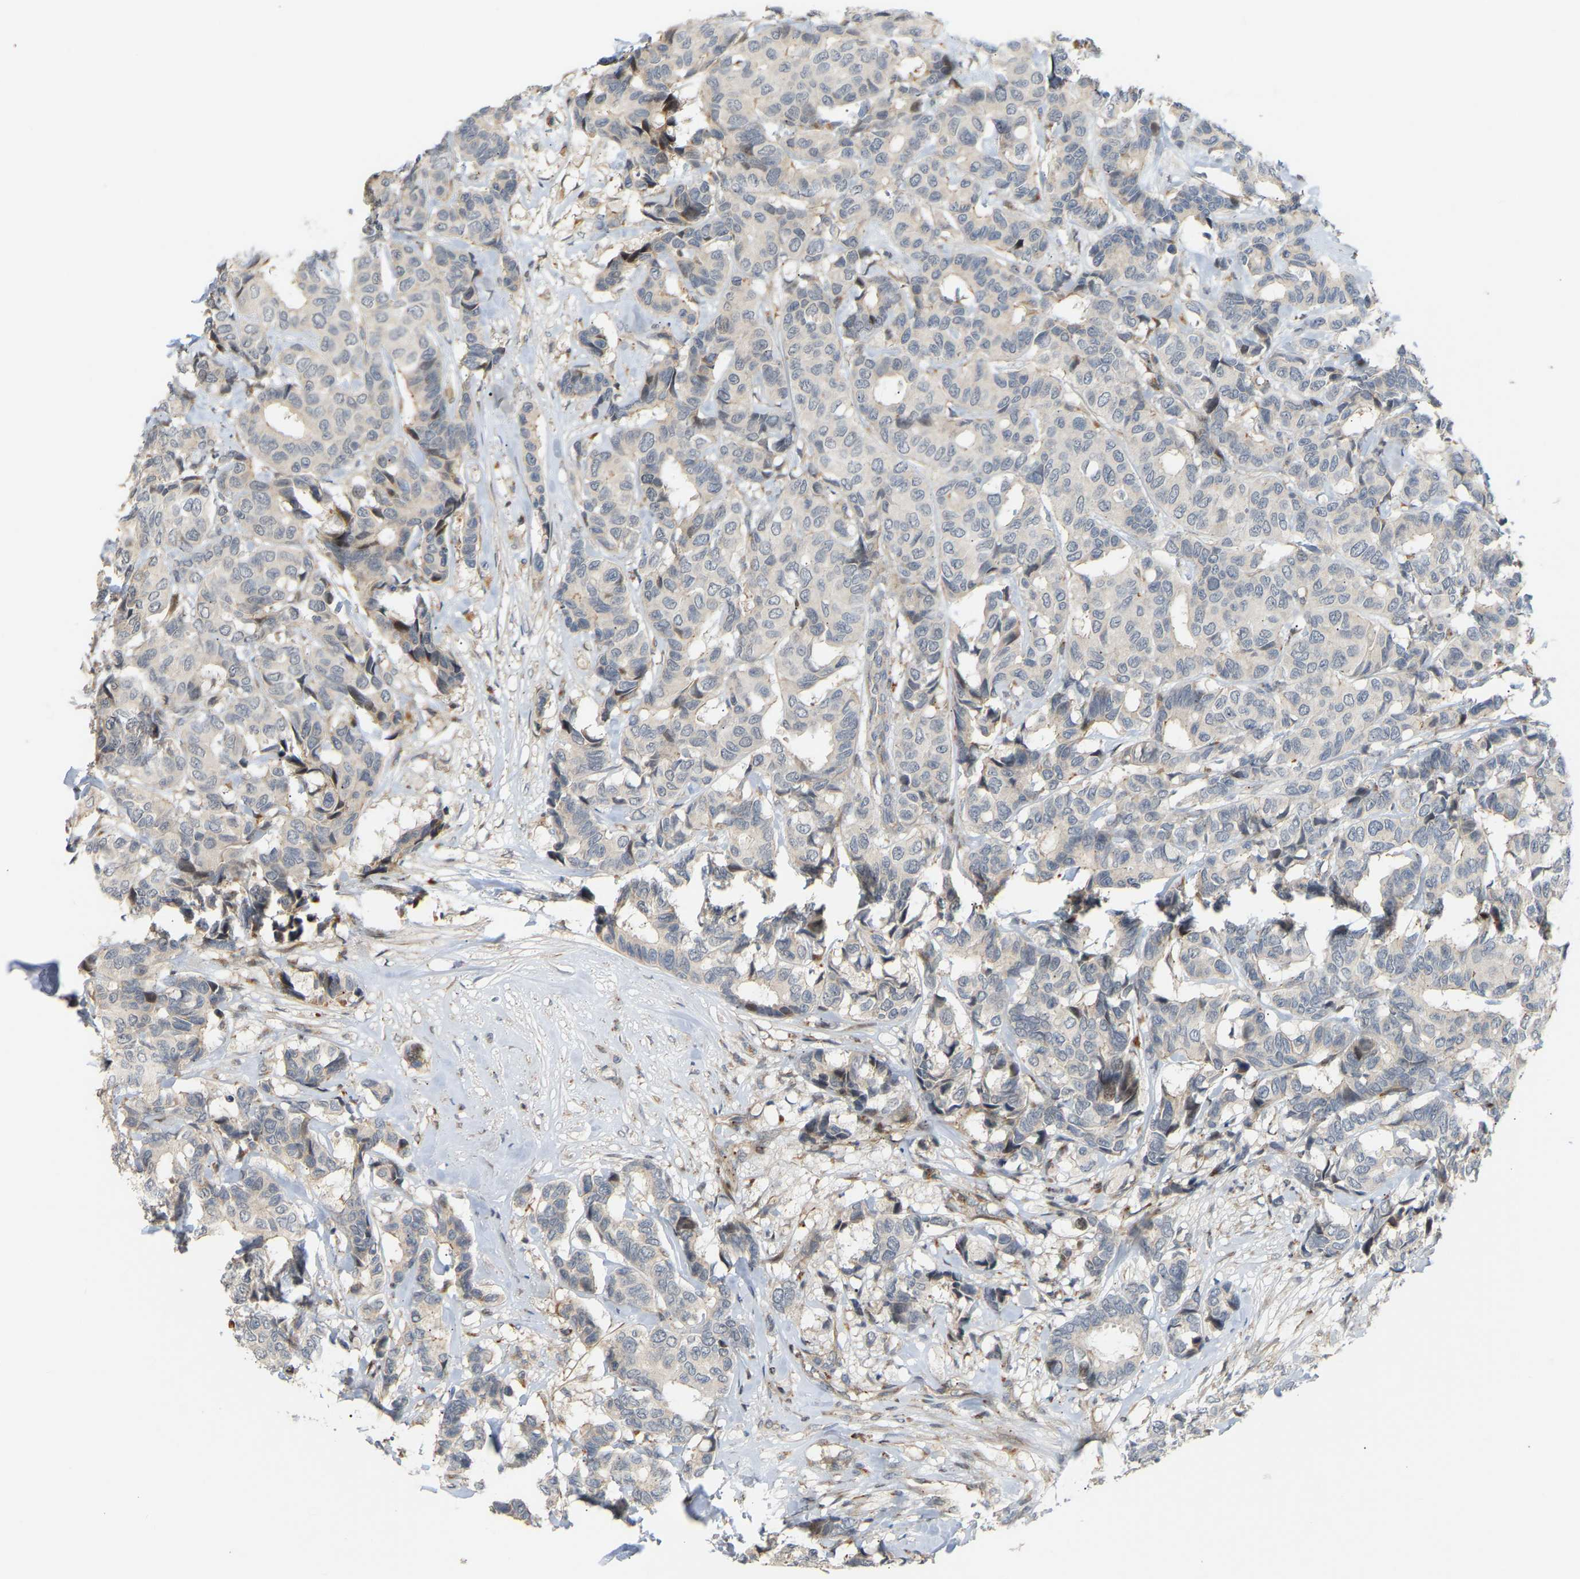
{"staining": {"intensity": "negative", "quantity": "none", "location": "none"}, "tissue": "breast cancer", "cell_type": "Tumor cells", "image_type": "cancer", "snomed": [{"axis": "morphology", "description": "Duct carcinoma"}, {"axis": "topography", "description": "Breast"}], "caption": "Tumor cells show no significant protein staining in breast cancer (intraductal carcinoma).", "gene": "POGLUT2", "patient": {"sex": "female", "age": 87}}